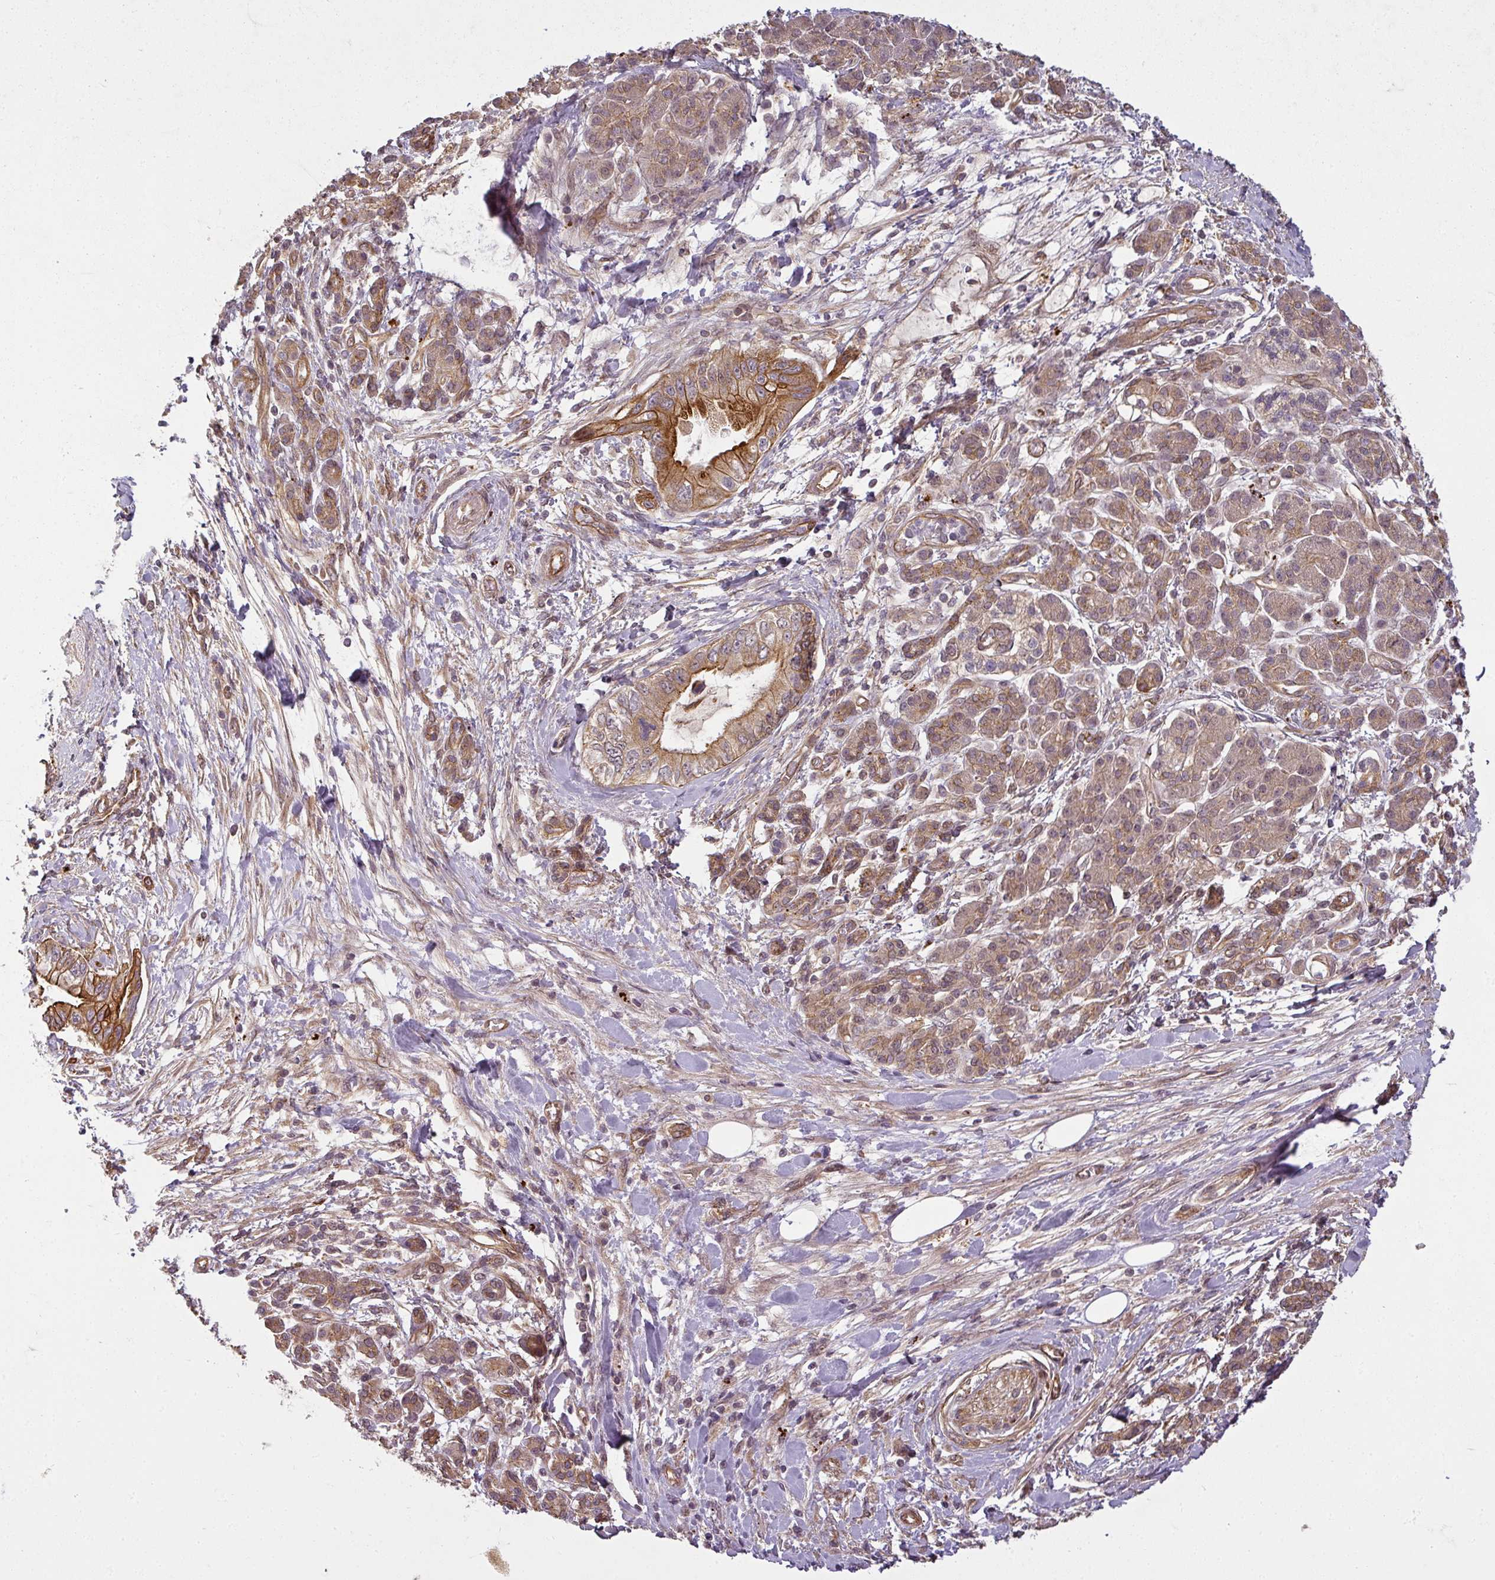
{"staining": {"intensity": "moderate", "quantity": ">75%", "location": "cytoplasmic/membranous"}, "tissue": "pancreatic cancer", "cell_type": "Tumor cells", "image_type": "cancer", "snomed": [{"axis": "morphology", "description": "Adenocarcinoma, NOS"}, {"axis": "topography", "description": "Pancreas"}], "caption": "IHC image of neoplastic tissue: human pancreatic adenocarcinoma stained using immunohistochemistry (IHC) demonstrates medium levels of moderate protein expression localized specifically in the cytoplasmic/membranous of tumor cells, appearing as a cytoplasmic/membranous brown color.", "gene": "DIMT1", "patient": {"sex": "male", "age": 48}}